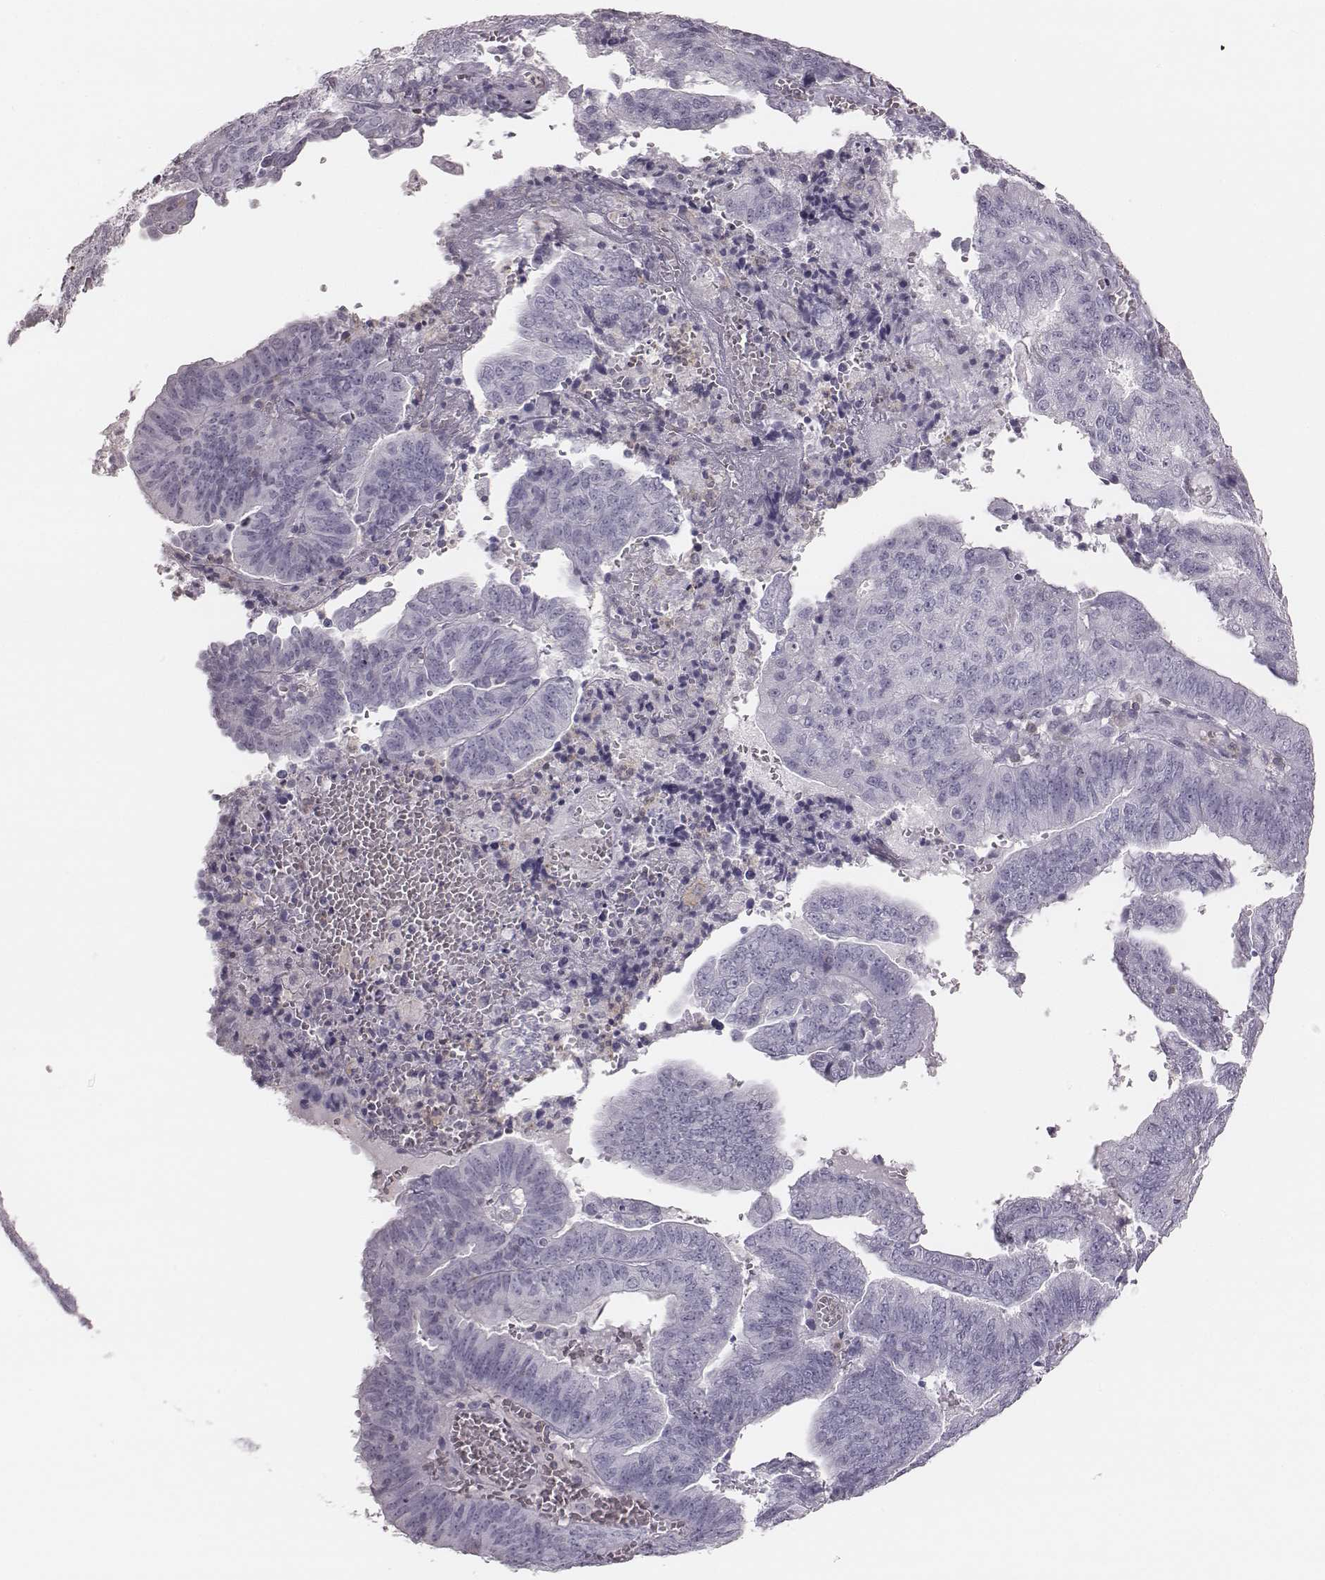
{"staining": {"intensity": "negative", "quantity": "none", "location": "none"}, "tissue": "endometrial cancer", "cell_type": "Tumor cells", "image_type": "cancer", "snomed": [{"axis": "morphology", "description": "Adenocarcinoma, NOS"}, {"axis": "topography", "description": "Endometrium"}], "caption": "Immunohistochemistry histopathology image of human endometrial cancer stained for a protein (brown), which exhibits no staining in tumor cells.", "gene": "ZNF365", "patient": {"sex": "female", "age": 82}}